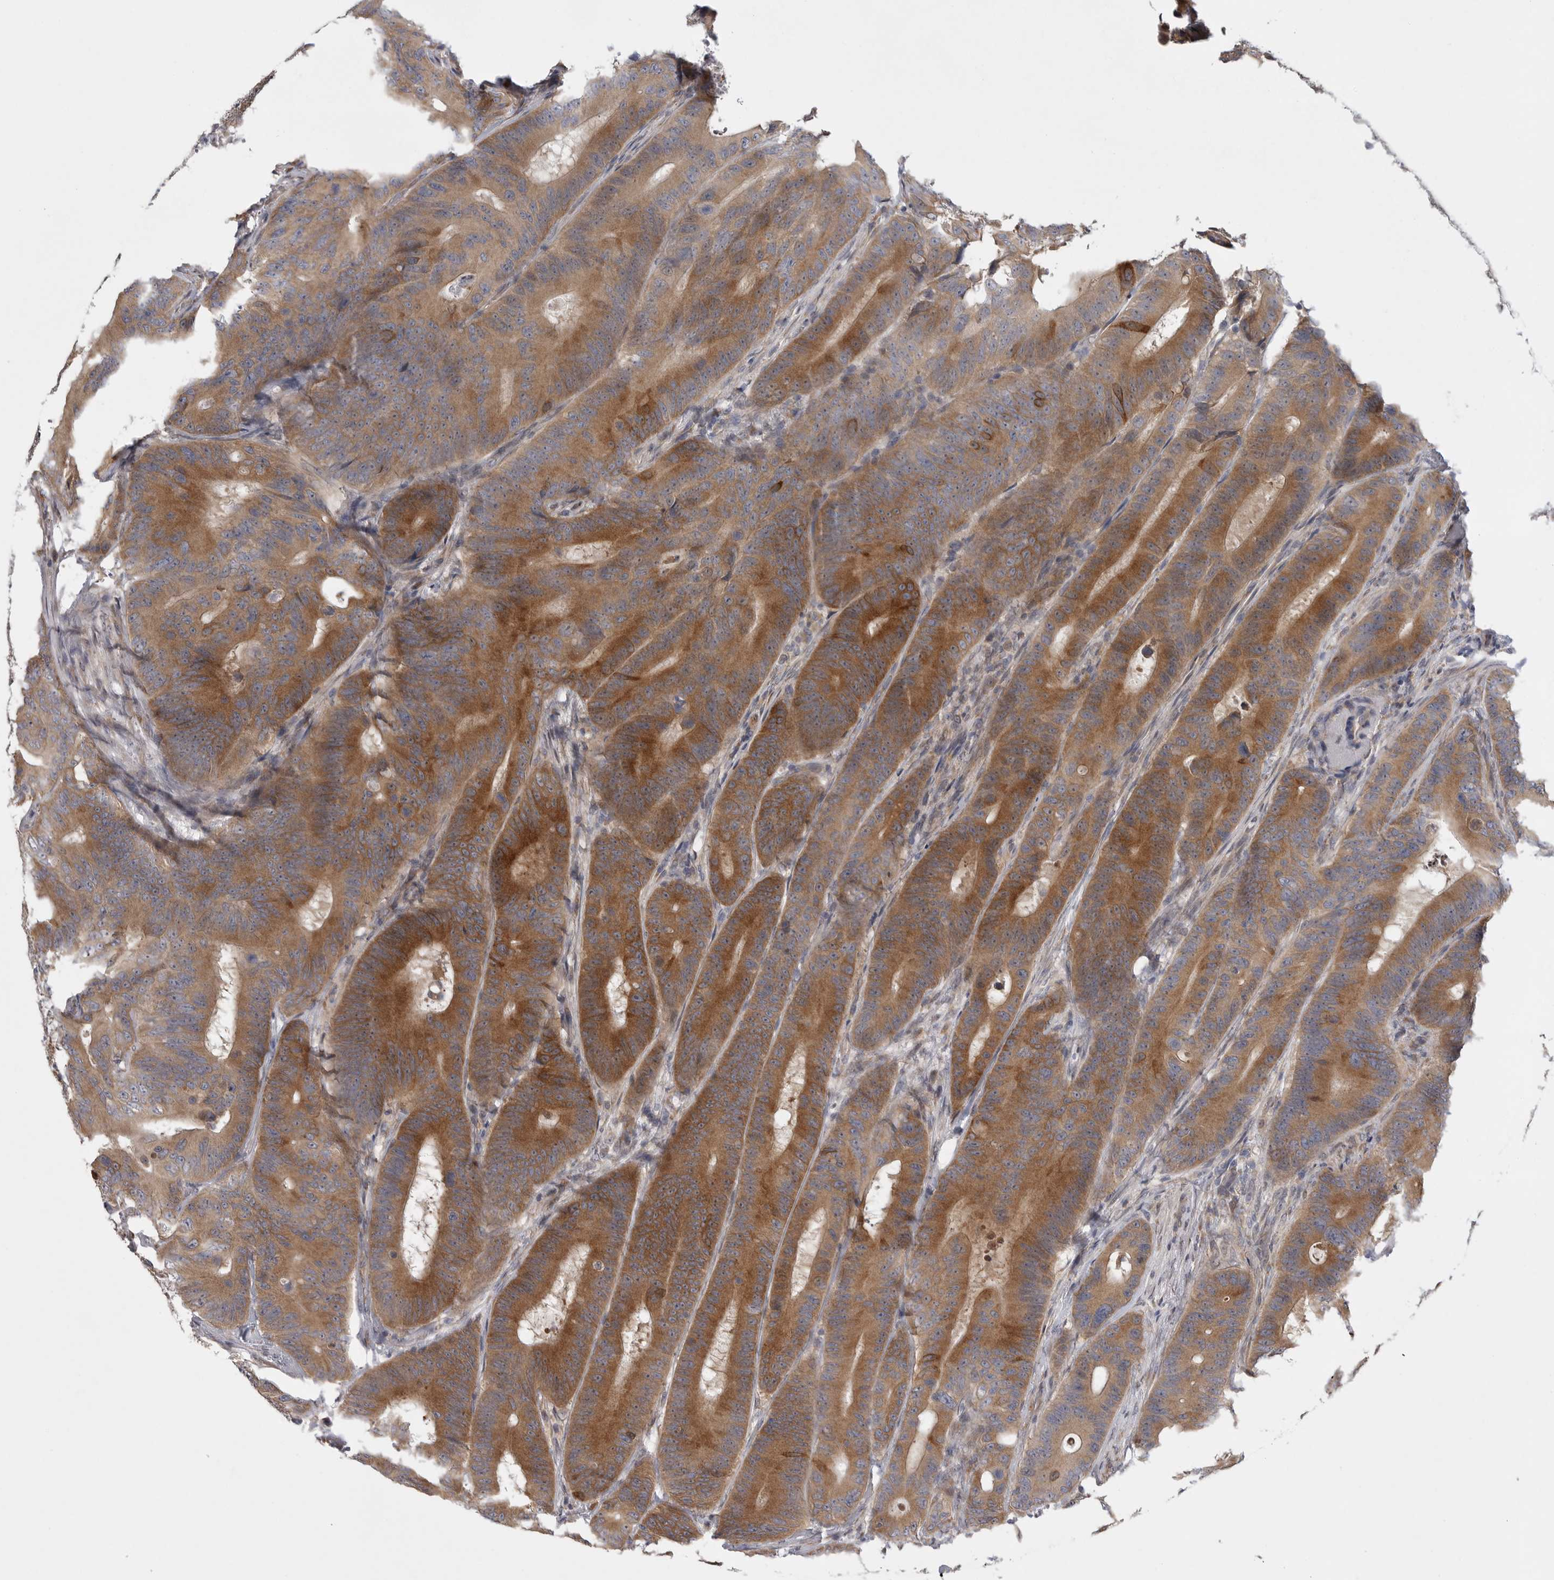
{"staining": {"intensity": "moderate", "quantity": ">75%", "location": "cytoplasmic/membranous"}, "tissue": "colorectal cancer", "cell_type": "Tumor cells", "image_type": "cancer", "snomed": [{"axis": "morphology", "description": "Adenocarcinoma, NOS"}, {"axis": "topography", "description": "Colon"}], "caption": "This is an image of IHC staining of adenocarcinoma (colorectal), which shows moderate positivity in the cytoplasmic/membranous of tumor cells.", "gene": "FBXO43", "patient": {"sex": "male", "age": 83}}